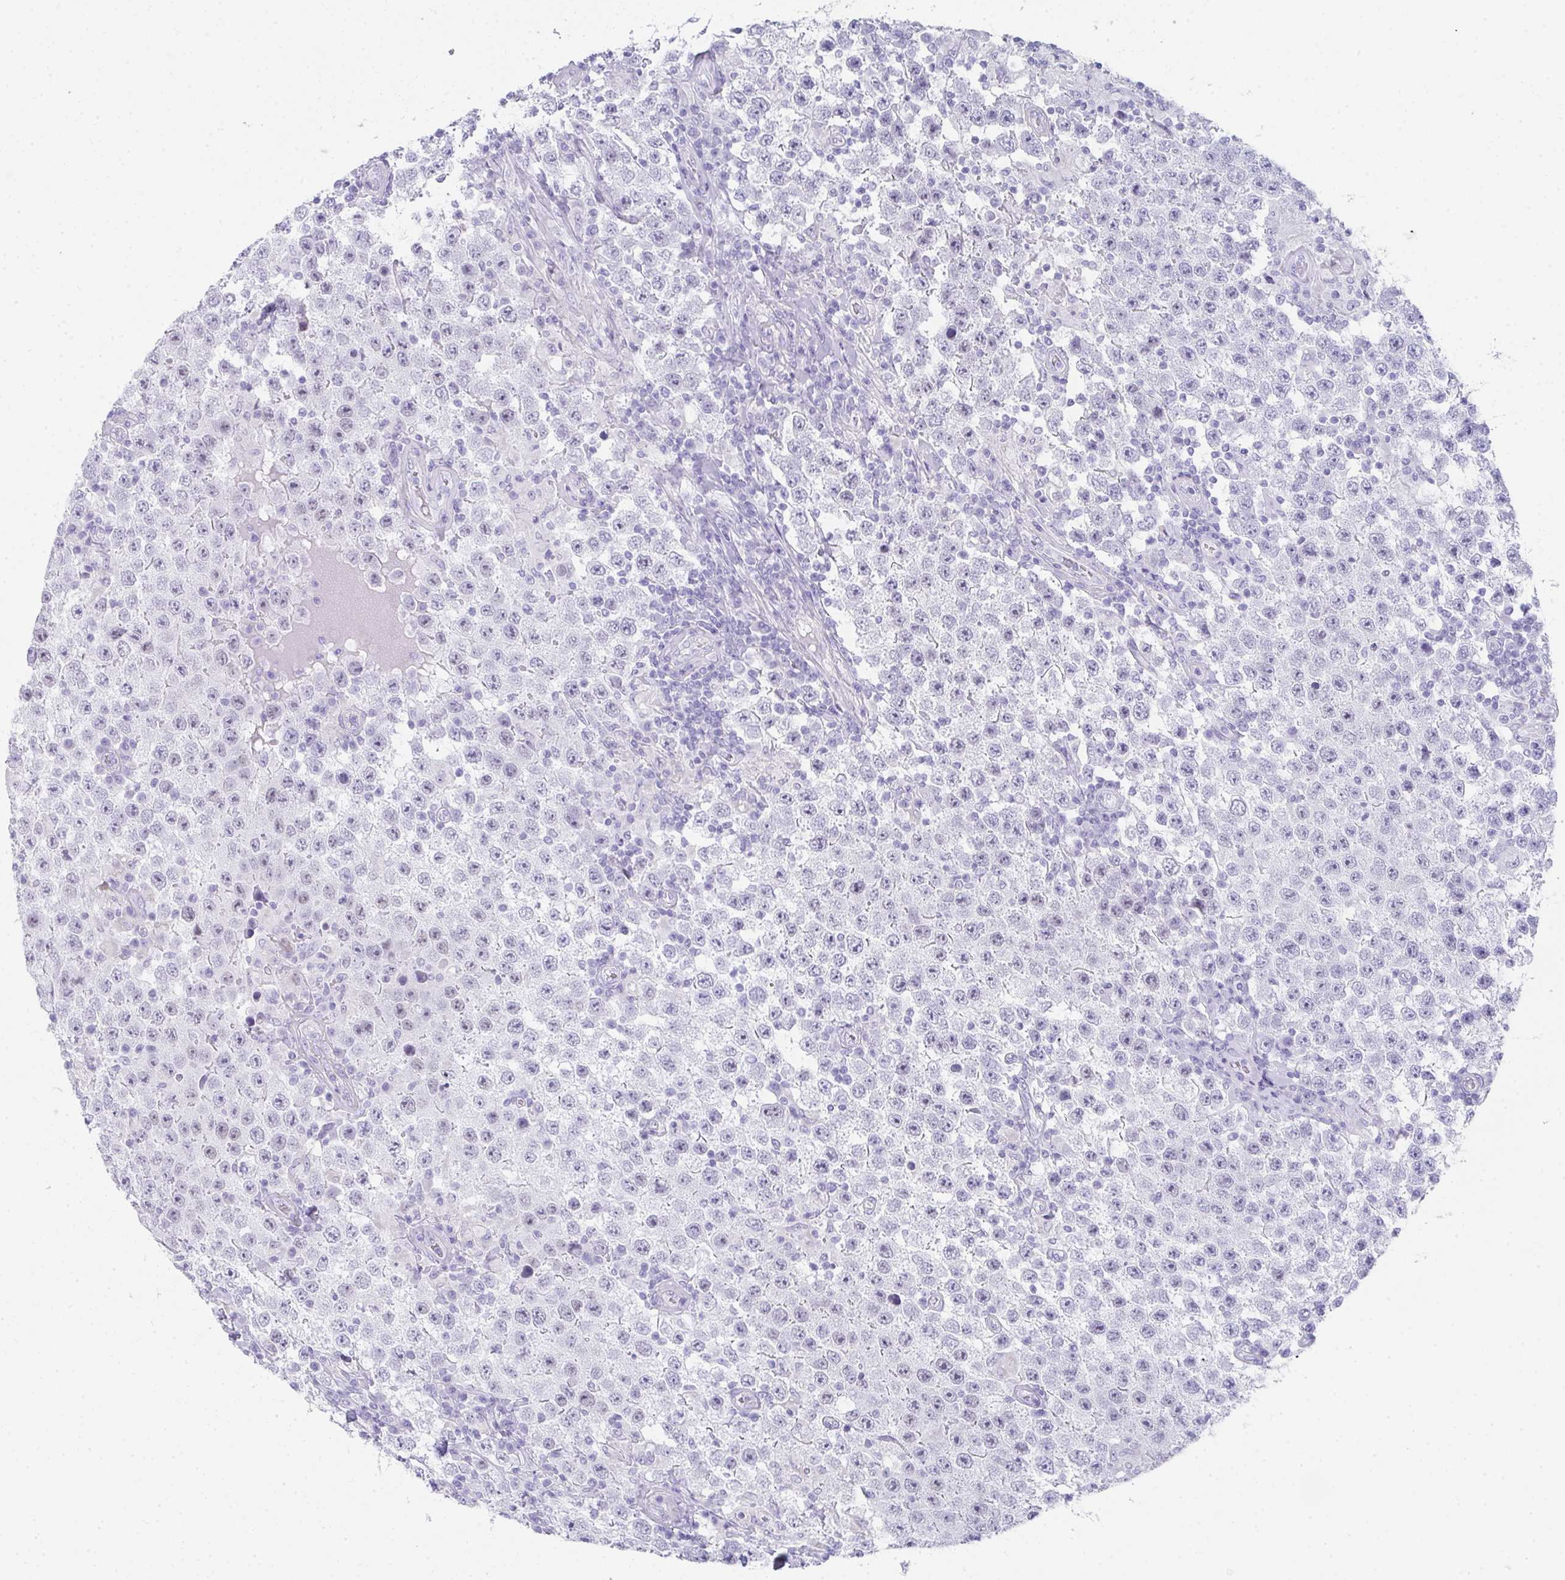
{"staining": {"intensity": "negative", "quantity": "none", "location": "none"}, "tissue": "testis cancer", "cell_type": "Tumor cells", "image_type": "cancer", "snomed": [{"axis": "morphology", "description": "Normal tissue, NOS"}, {"axis": "morphology", "description": "Urothelial carcinoma, High grade"}, {"axis": "morphology", "description": "Seminoma, NOS"}, {"axis": "morphology", "description": "Carcinoma, Embryonal, NOS"}, {"axis": "topography", "description": "Urinary bladder"}, {"axis": "topography", "description": "Testis"}], "caption": "Testis cancer (embryonal carcinoma) stained for a protein using immunohistochemistry demonstrates no staining tumor cells.", "gene": "RLF", "patient": {"sex": "male", "age": 41}}